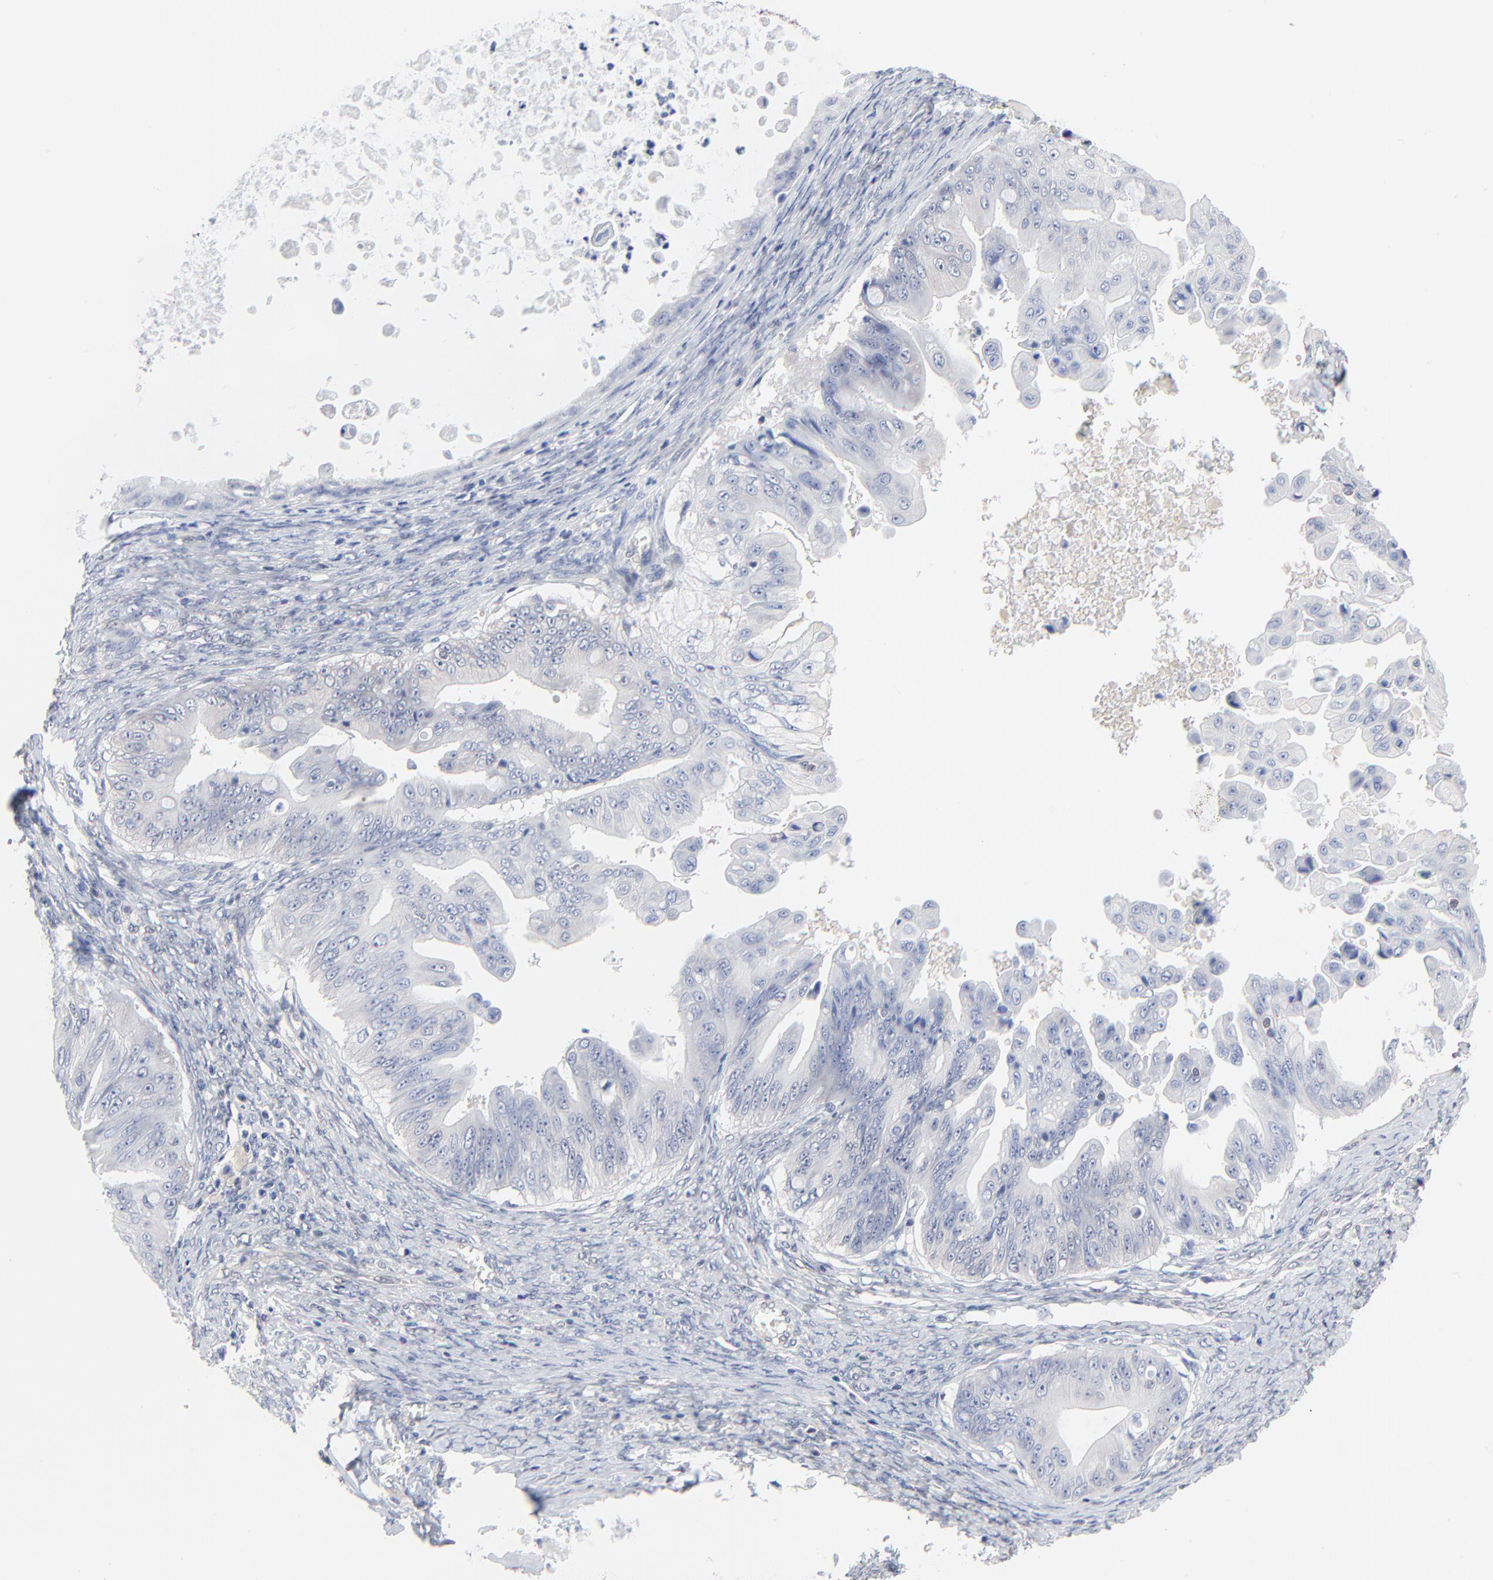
{"staining": {"intensity": "negative", "quantity": "none", "location": "none"}, "tissue": "ovarian cancer", "cell_type": "Tumor cells", "image_type": "cancer", "snomed": [{"axis": "morphology", "description": "Cystadenocarcinoma, mucinous, NOS"}, {"axis": "topography", "description": "Ovary"}], "caption": "The histopathology image exhibits no significant positivity in tumor cells of ovarian mucinous cystadenocarcinoma.", "gene": "RPS6KB1", "patient": {"sex": "female", "age": 37}}